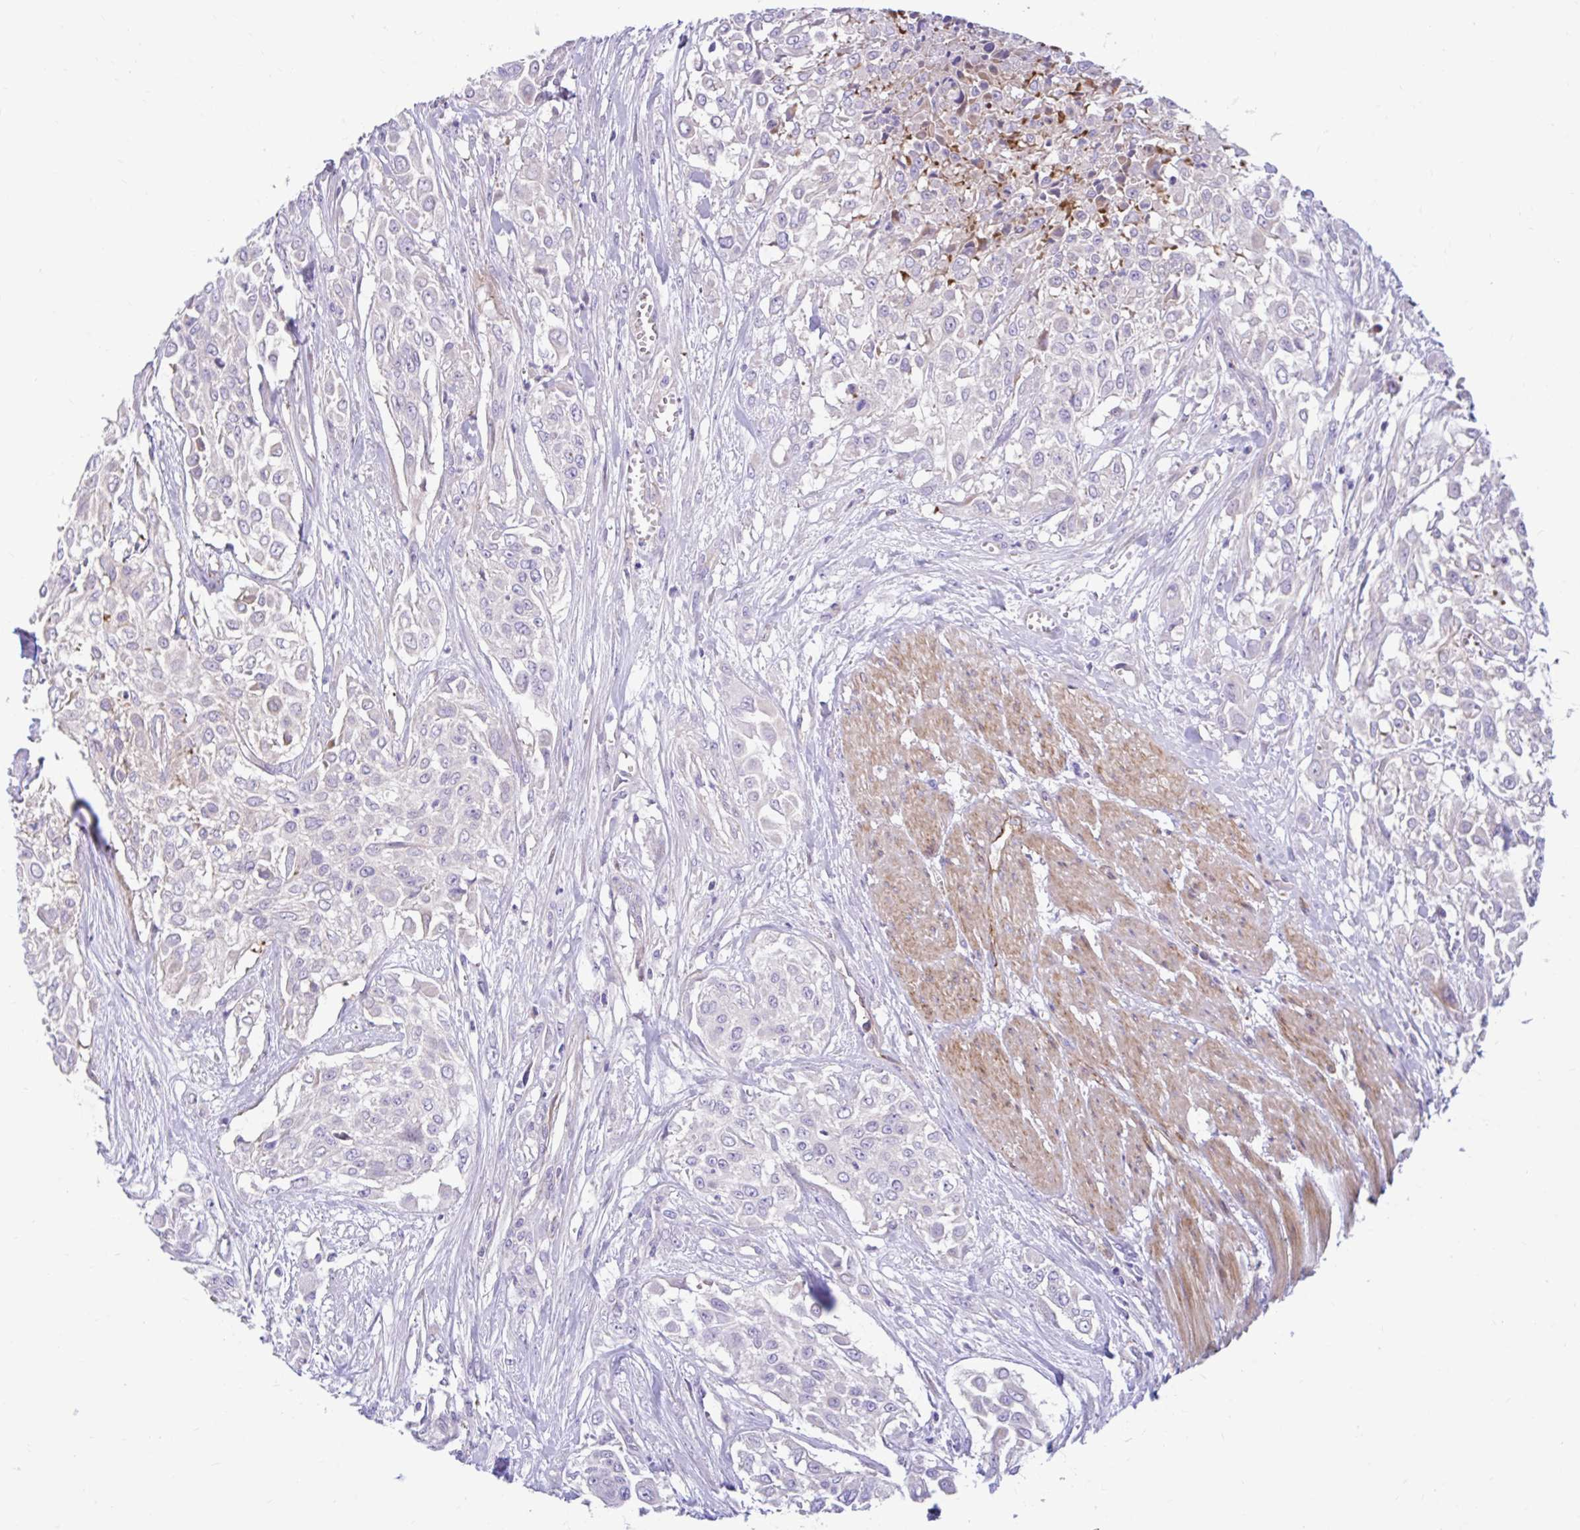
{"staining": {"intensity": "negative", "quantity": "none", "location": "none"}, "tissue": "urothelial cancer", "cell_type": "Tumor cells", "image_type": "cancer", "snomed": [{"axis": "morphology", "description": "Urothelial carcinoma, High grade"}, {"axis": "topography", "description": "Urinary bladder"}], "caption": "Immunohistochemistry of human high-grade urothelial carcinoma reveals no positivity in tumor cells.", "gene": "ESPNL", "patient": {"sex": "male", "age": 57}}